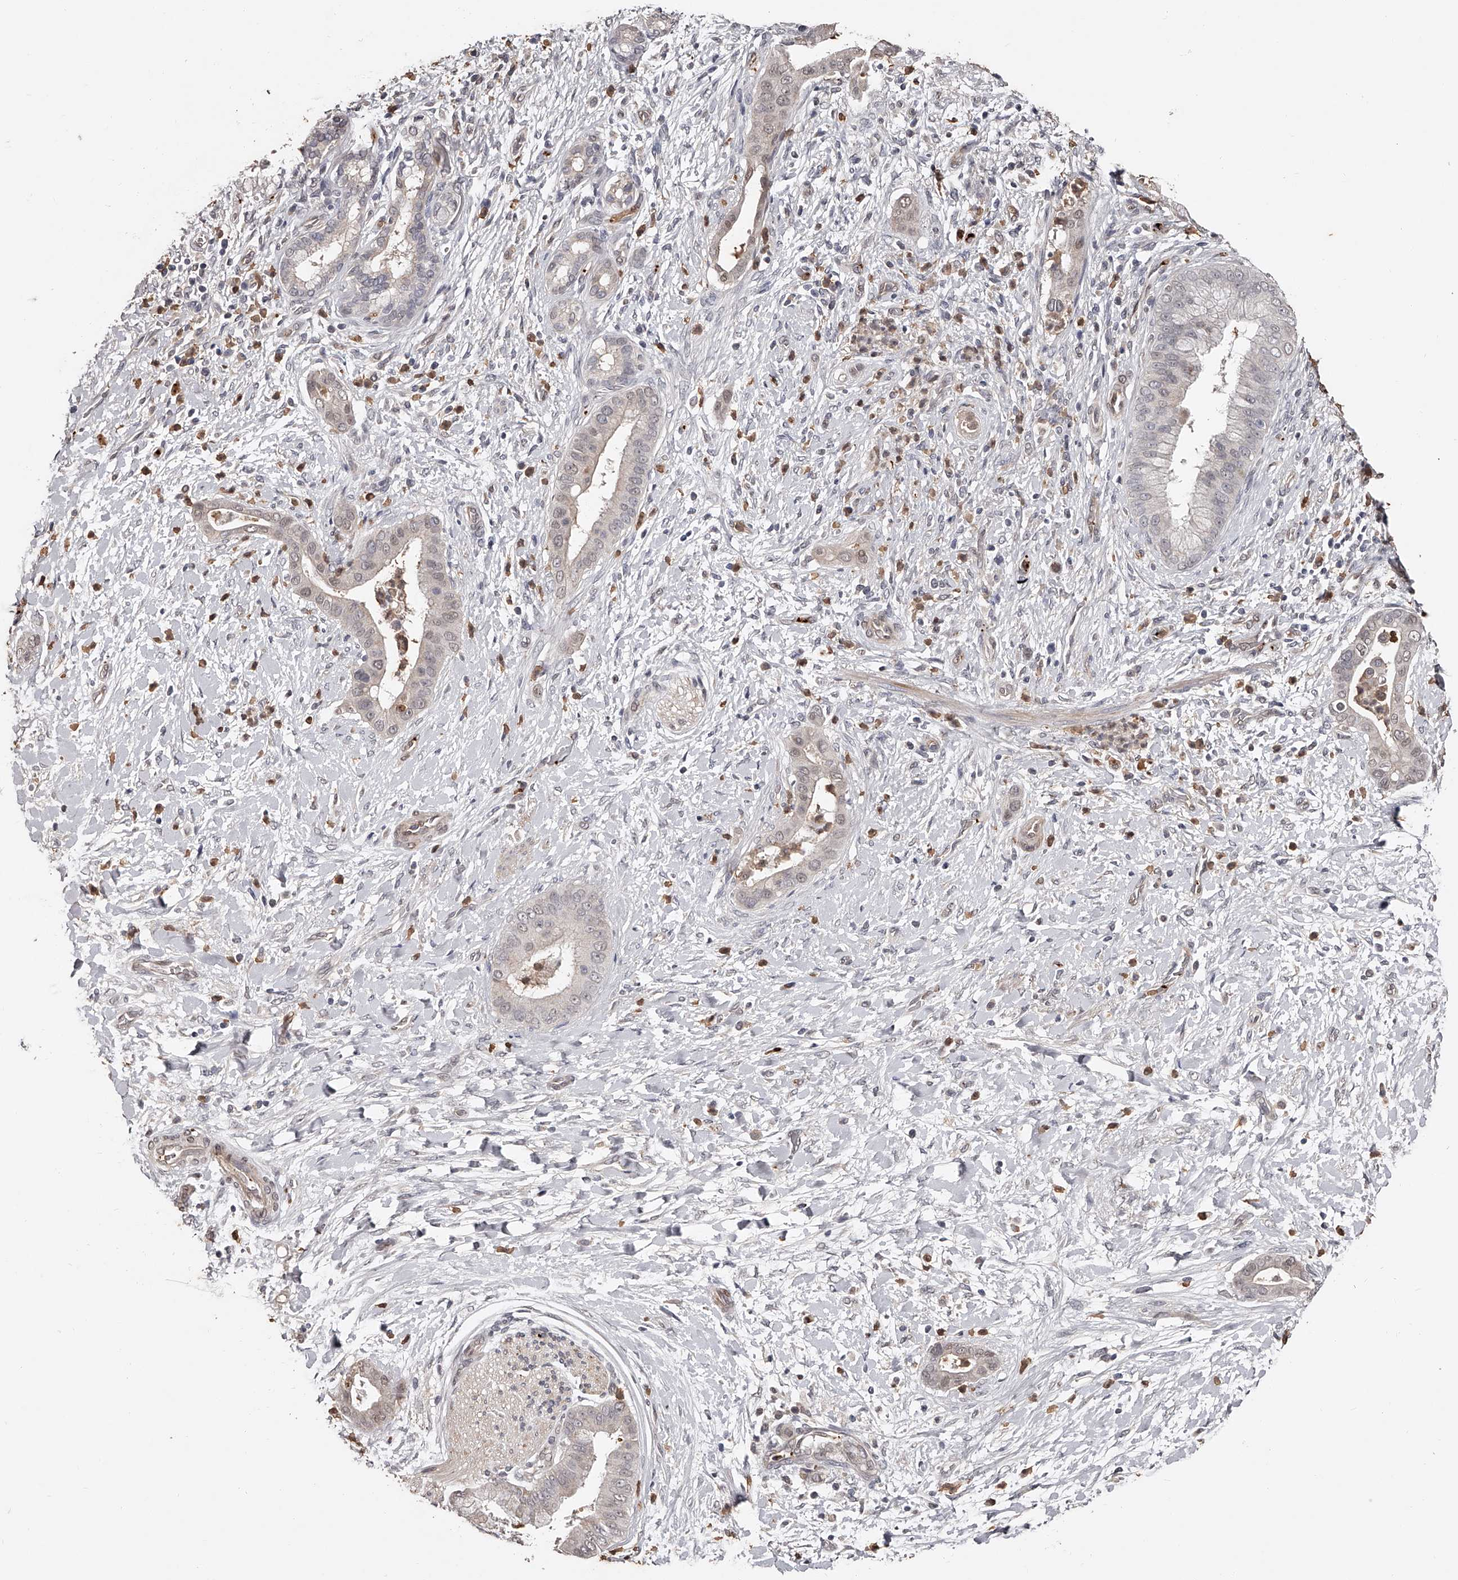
{"staining": {"intensity": "moderate", "quantity": "<25%", "location": "nuclear"}, "tissue": "liver cancer", "cell_type": "Tumor cells", "image_type": "cancer", "snomed": [{"axis": "morphology", "description": "Cholangiocarcinoma"}, {"axis": "topography", "description": "Liver"}], "caption": "Moderate nuclear protein positivity is identified in about <25% of tumor cells in cholangiocarcinoma (liver). Using DAB (3,3'-diaminobenzidine) (brown) and hematoxylin (blue) stains, captured at high magnification using brightfield microscopy.", "gene": "URGCP", "patient": {"sex": "female", "age": 54}}